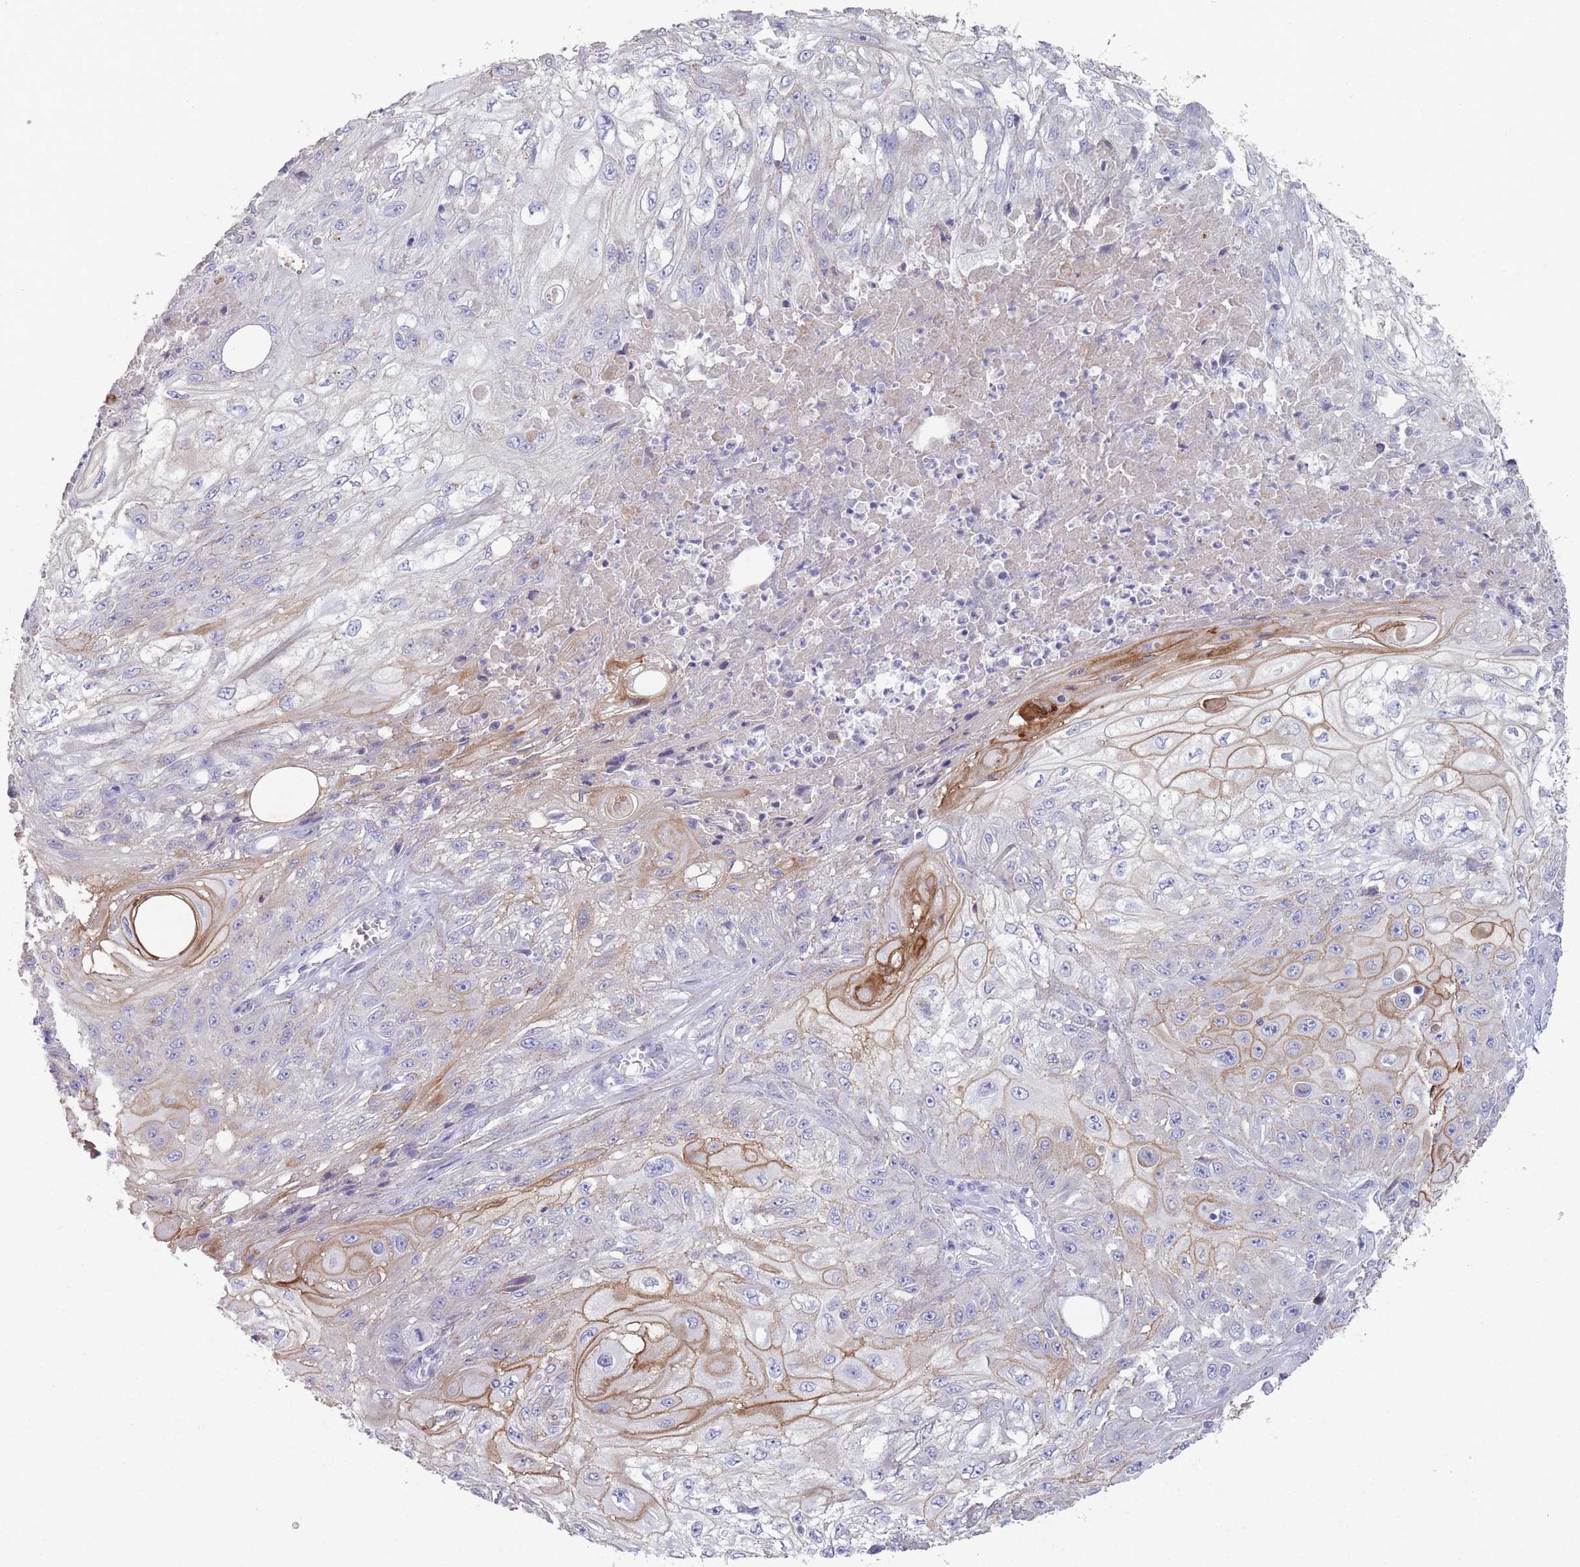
{"staining": {"intensity": "moderate", "quantity": "<25%", "location": "cytoplasmic/membranous"}, "tissue": "skin cancer", "cell_type": "Tumor cells", "image_type": "cancer", "snomed": [{"axis": "morphology", "description": "Squamous cell carcinoma, NOS"}, {"axis": "morphology", "description": "Squamous cell carcinoma, metastatic, NOS"}, {"axis": "topography", "description": "Skin"}, {"axis": "topography", "description": "Lymph node"}], "caption": "Tumor cells show low levels of moderate cytoplasmic/membranous staining in approximately <25% of cells in skin cancer.", "gene": "RHBG", "patient": {"sex": "male", "age": 75}}